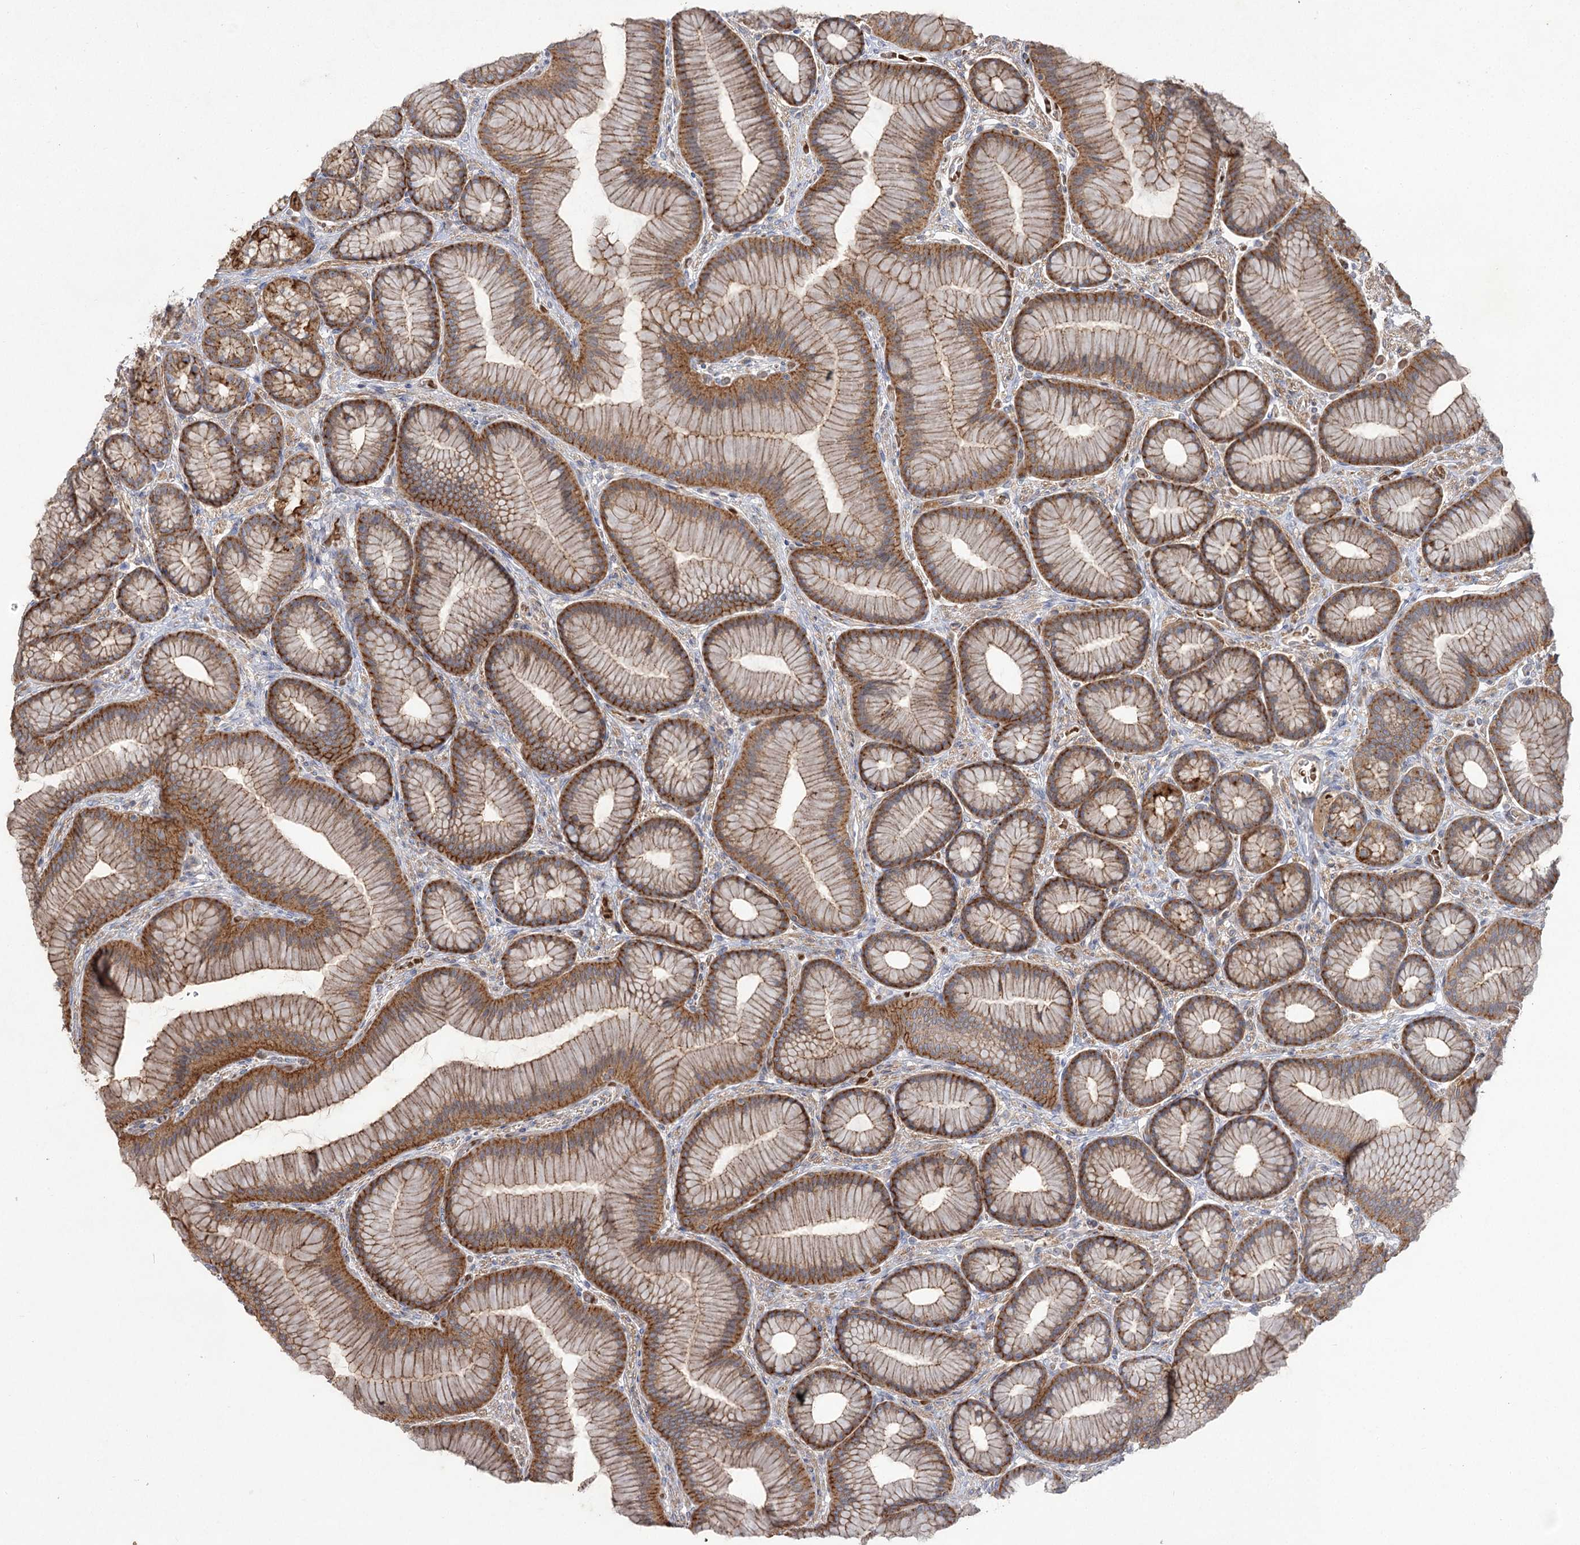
{"staining": {"intensity": "strong", "quantity": "25%-75%", "location": "cytoplasmic/membranous"}, "tissue": "stomach", "cell_type": "Glandular cells", "image_type": "normal", "snomed": [{"axis": "morphology", "description": "Normal tissue, NOS"}, {"axis": "morphology", "description": "Adenocarcinoma, NOS"}, {"axis": "morphology", "description": "Adenocarcinoma, High grade"}, {"axis": "topography", "description": "Stomach, upper"}, {"axis": "topography", "description": "Stomach"}], "caption": "About 25%-75% of glandular cells in normal stomach demonstrate strong cytoplasmic/membranous protein staining as visualized by brown immunohistochemical staining.", "gene": "KIAA0825", "patient": {"sex": "female", "age": 65}}